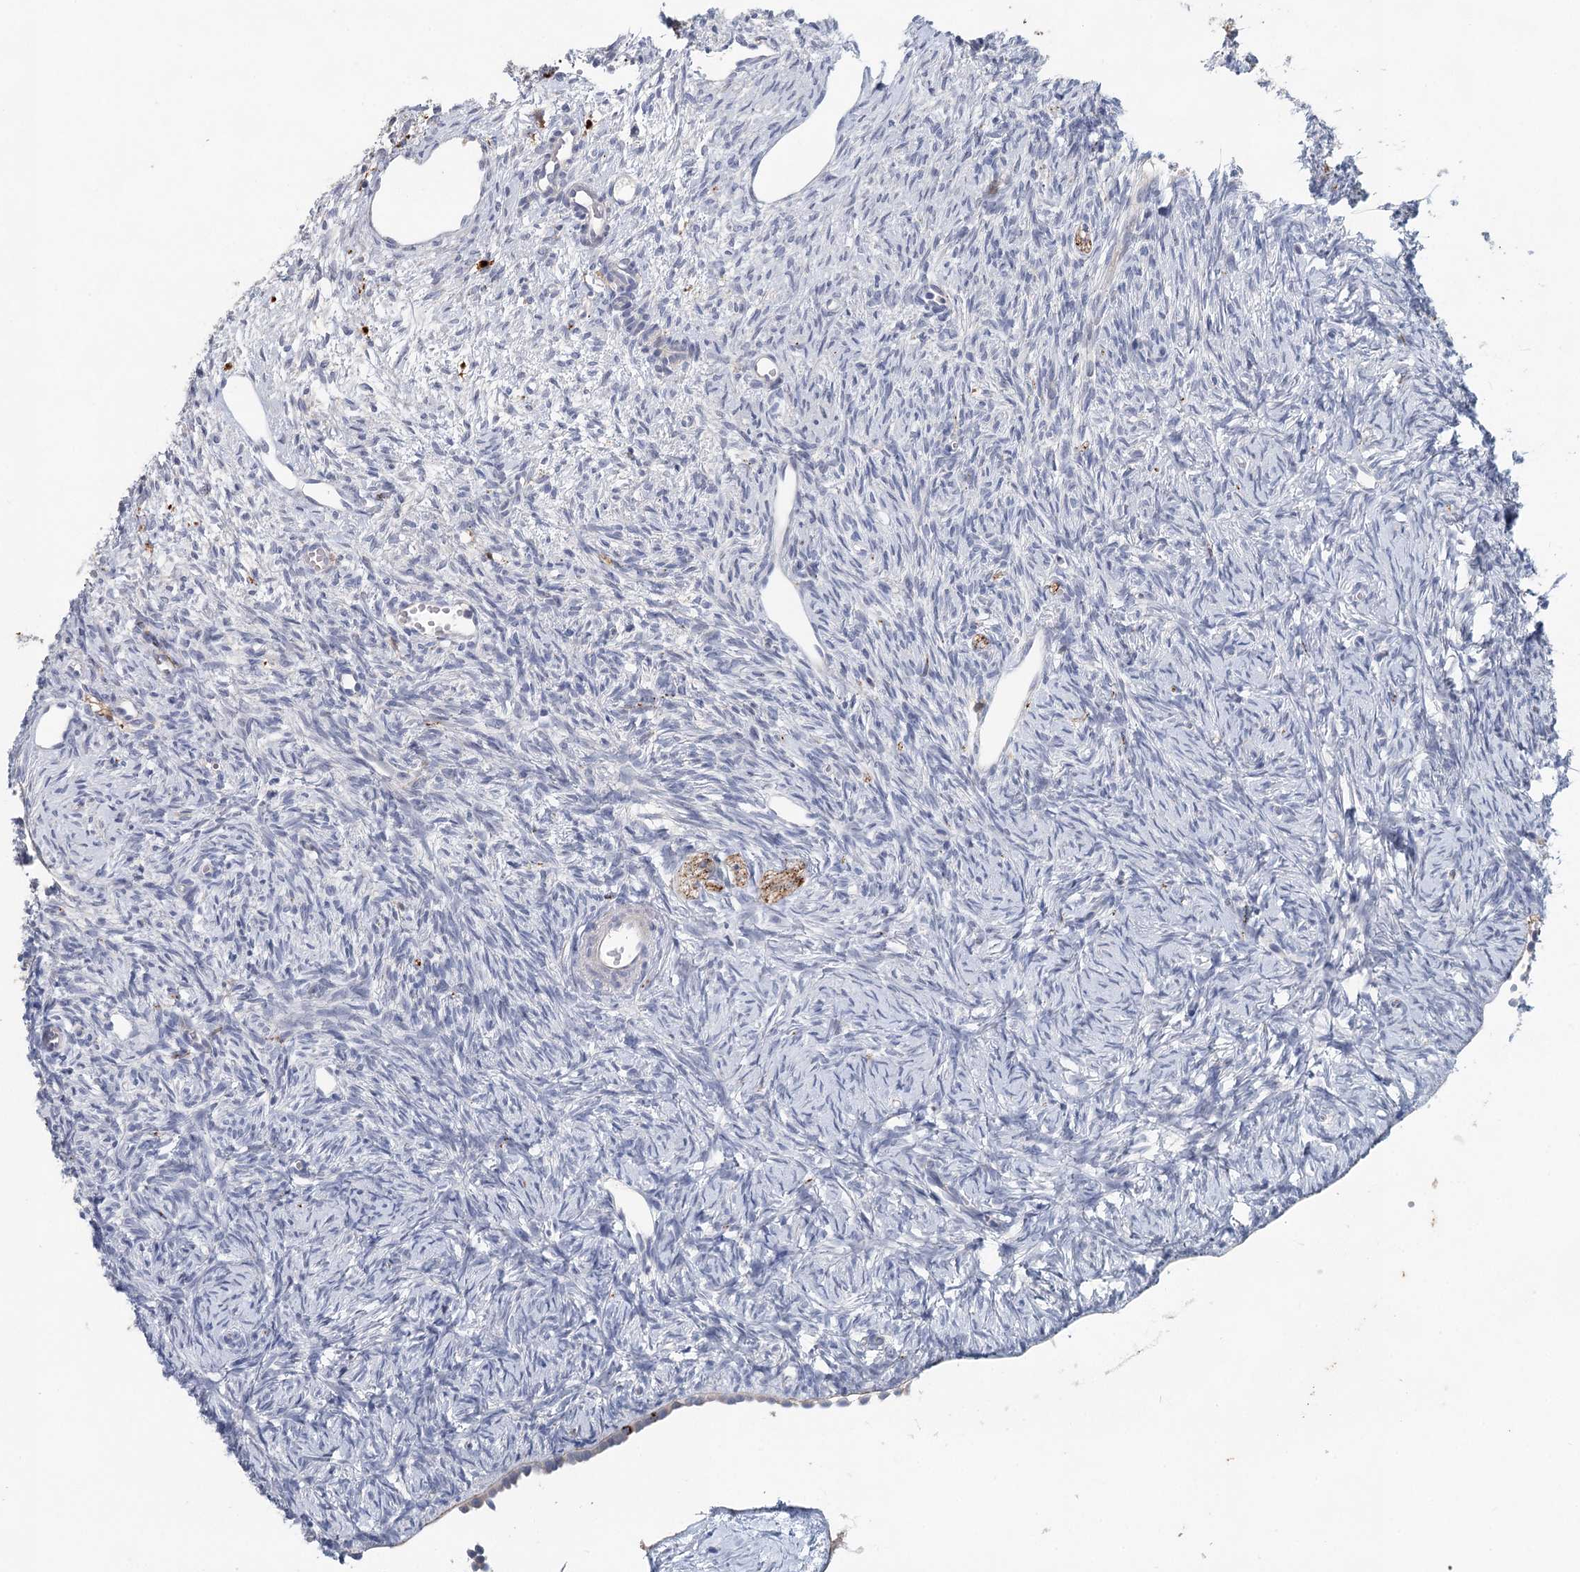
{"staining": {"intensity": "negative", "quantity": "none", "location": "none"}, "tissue": "ovary", "cell_type": "Ovarian stroma cells", "image_type": "normal", "snomed": [{"axis": "morphology", "description": "Normal tissue, NOS"}, {"axis": "topography", "description": "Ovary"}], "caption": "This histopathology image is of unremarkable ovary stained with immunohistochemistry to label a protein in brown with the nuclei are counter-stained blue. There is no staining in ovarian stroma cells. (Immunohistochemistry, brightfield microscopy, high magnification).", "gene": "SLC19A3", "patient": {"sex": "female", "age": 51}}